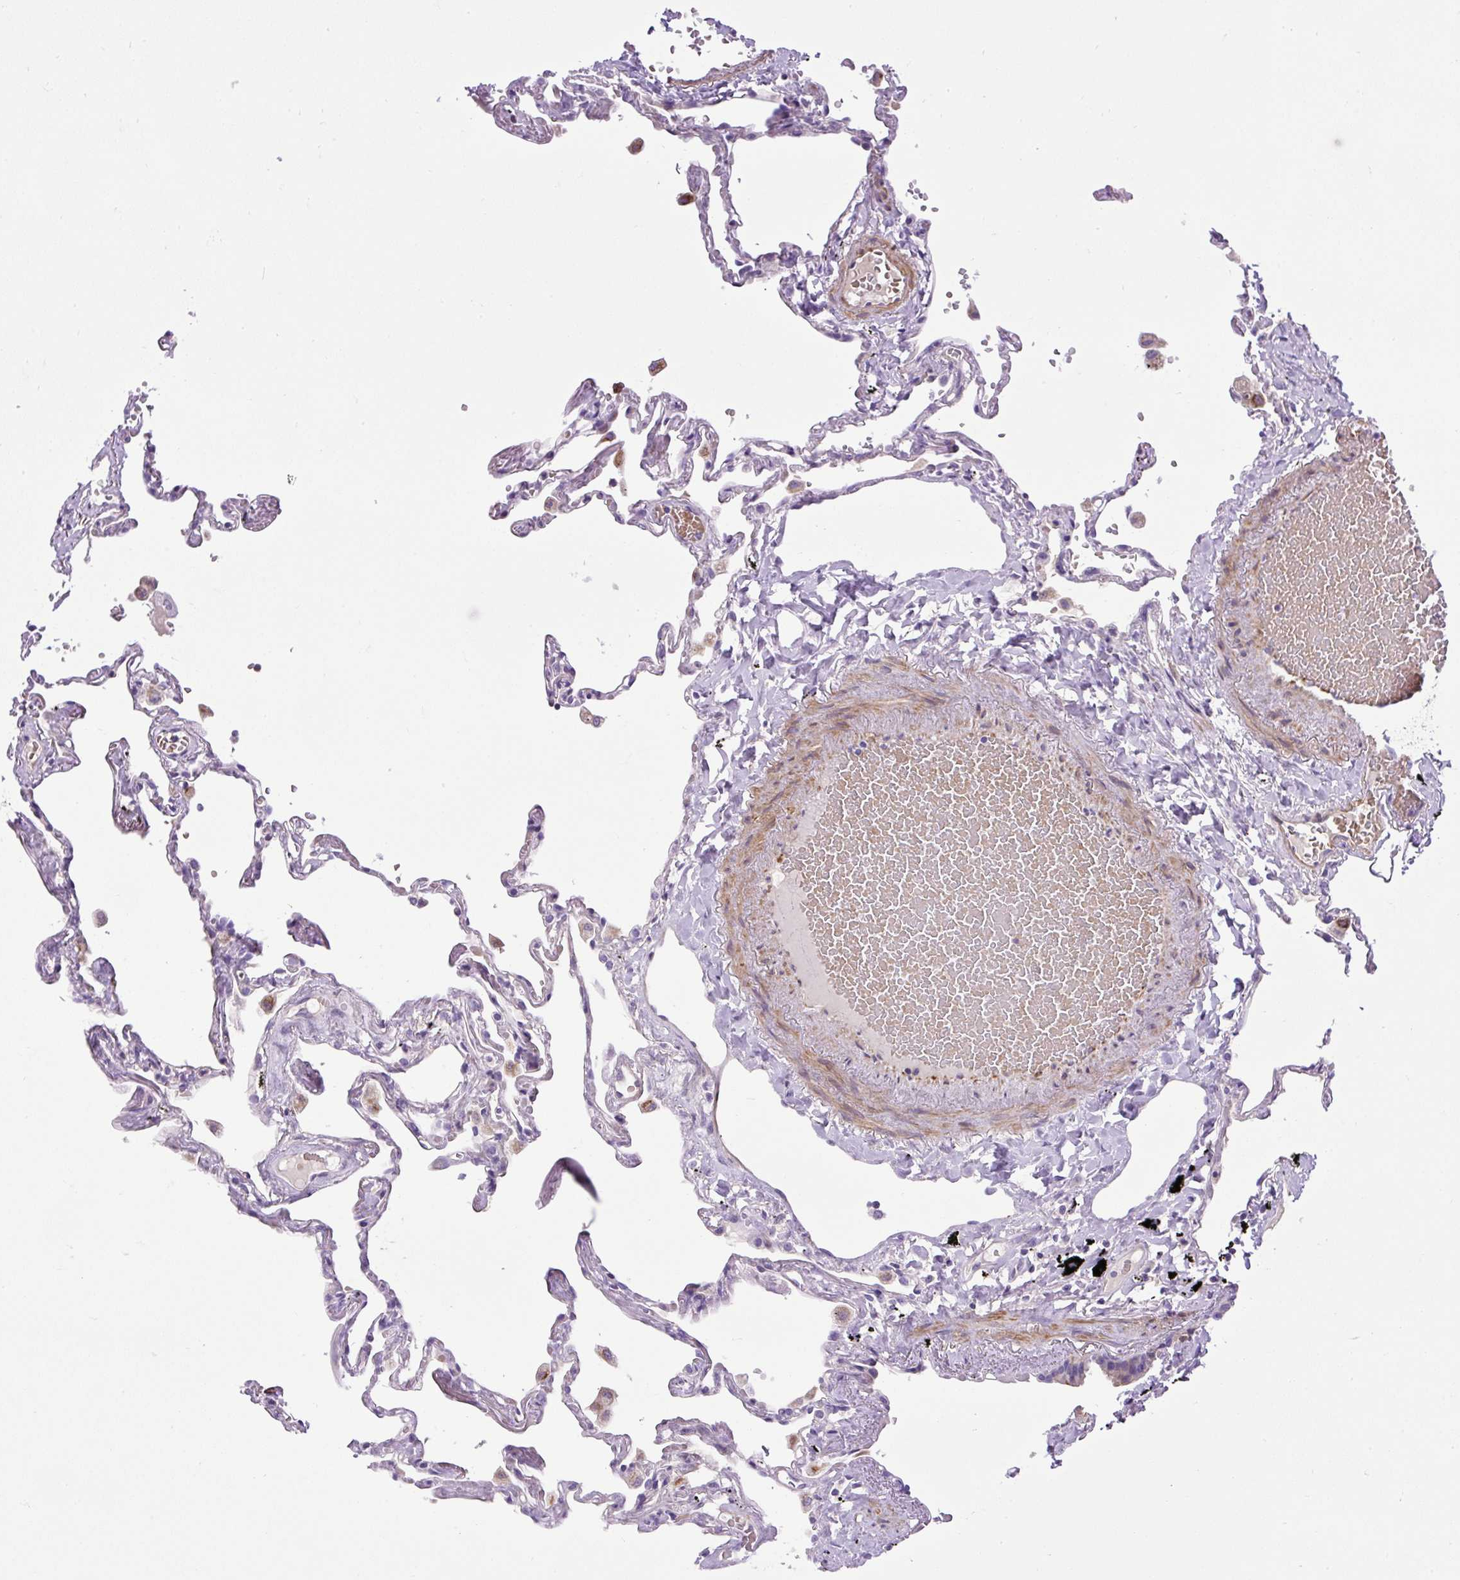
{"staining": {"intensity": "negative", "quantity": "none", "location": "none"}, "tissue": "lung", "cell_type": "Alveolar cells", "image_type": "normal", "snomed": [{"axis": "morphology", "description": "Normal tissue, NOS"}, {"axis": "topography", "description": "Lung"}], "caption": "The immunohistochemistry (IHC) image has no significant positivity in alveolar cells of lung.", "gene": "VWA7", "patient": {"sex": "female", "age": 67}}